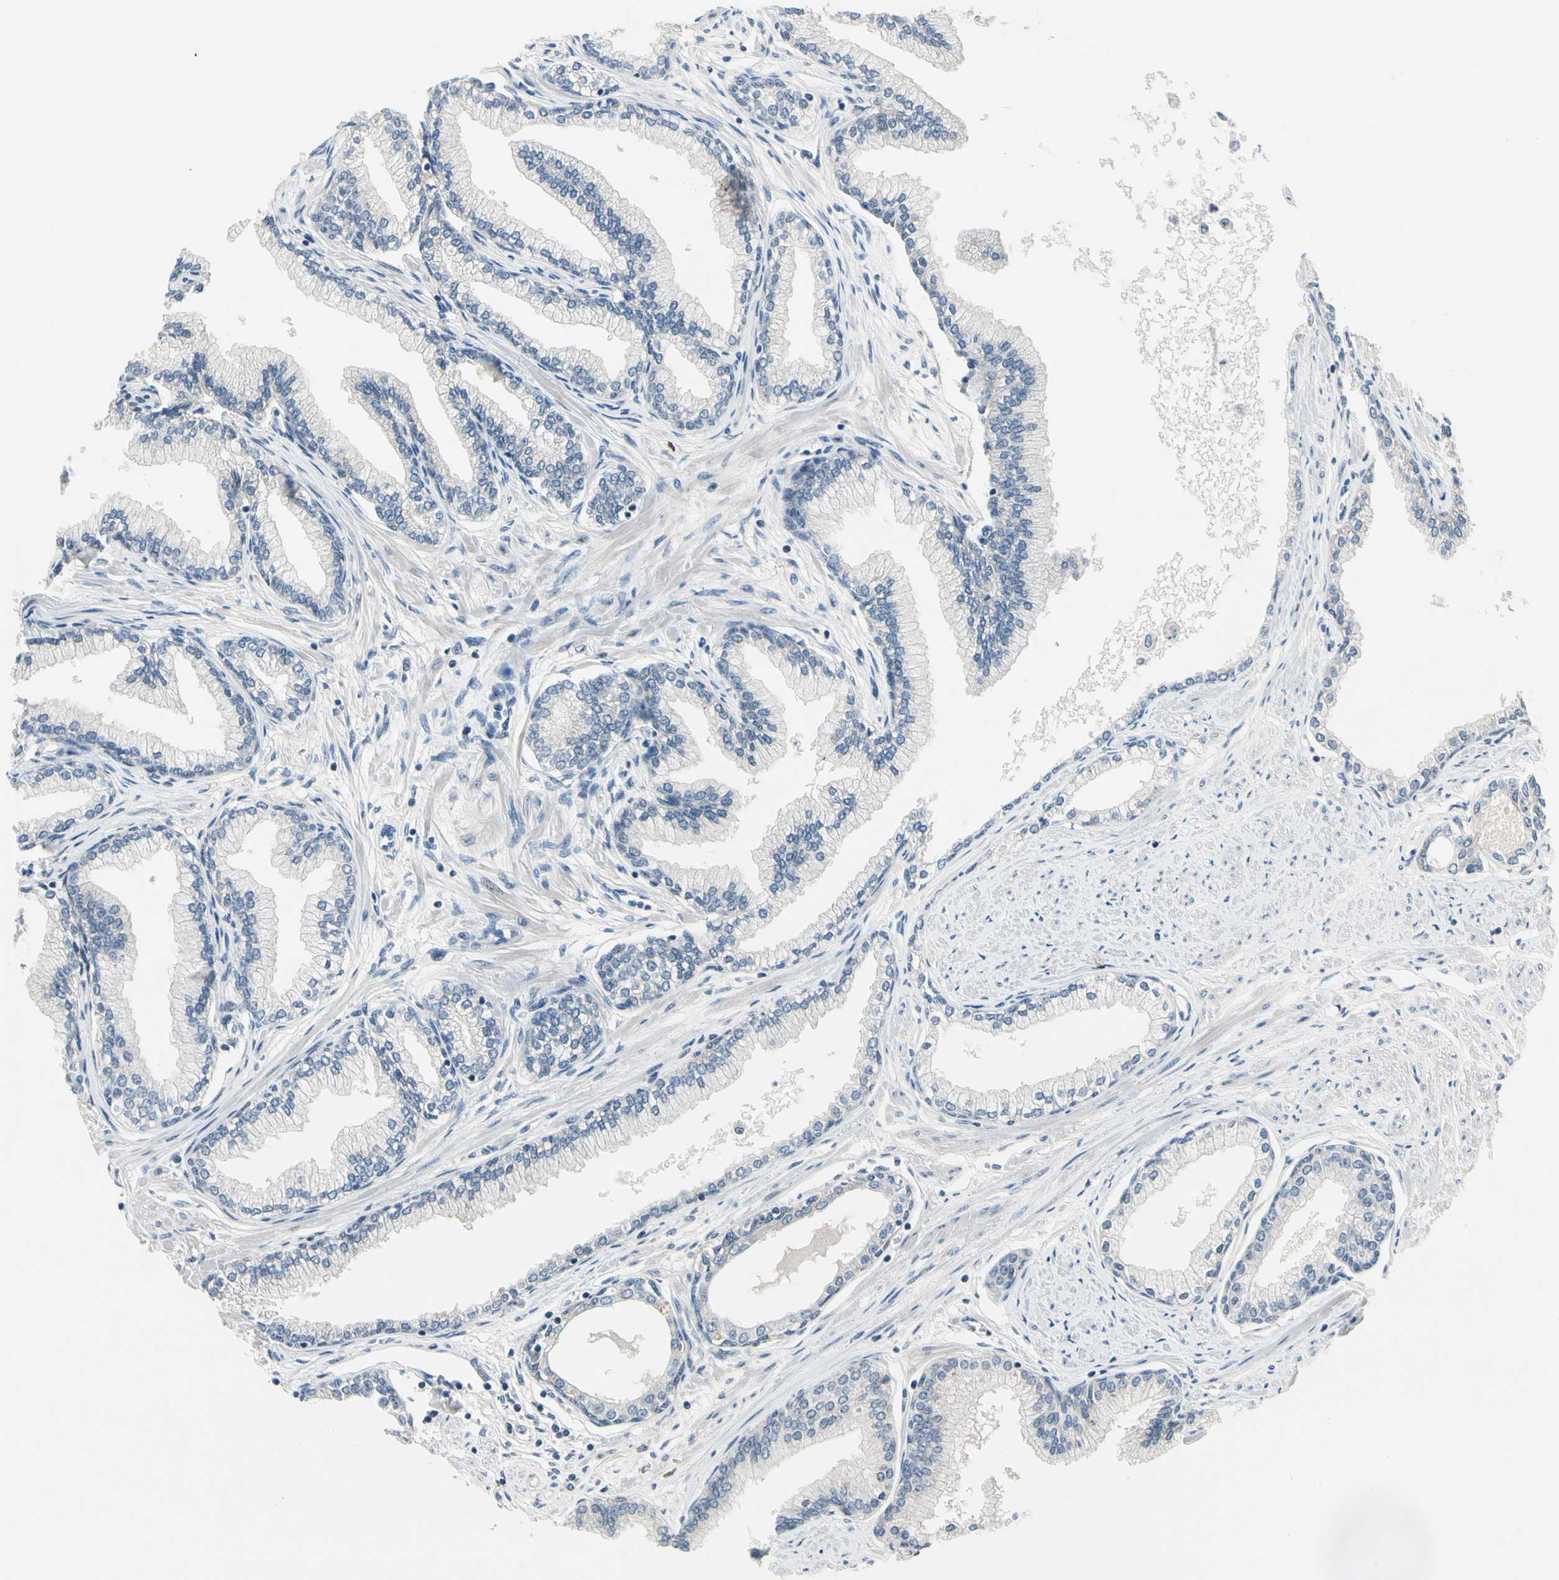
{"staining": {"intensity": "weak", "quantity": "<25%", "location": "cytoplasmic/membranous"}, "tissue": "prostate", "cell_type": "Glandular cells", "image_type": "normal", "snomed": [{"axis": "morphology", "description": "Normal tissue, NOS"}, {"axis": "topography", "description": "Prostate"}], "caption": "Immunohistochemistry (IHC) histopathology image of normal human prostate stained for a protein (brown), which shows no positivity in glandular cells.", "gene": "SELENOK", "patient": {"sex": "male", "age": 64}}